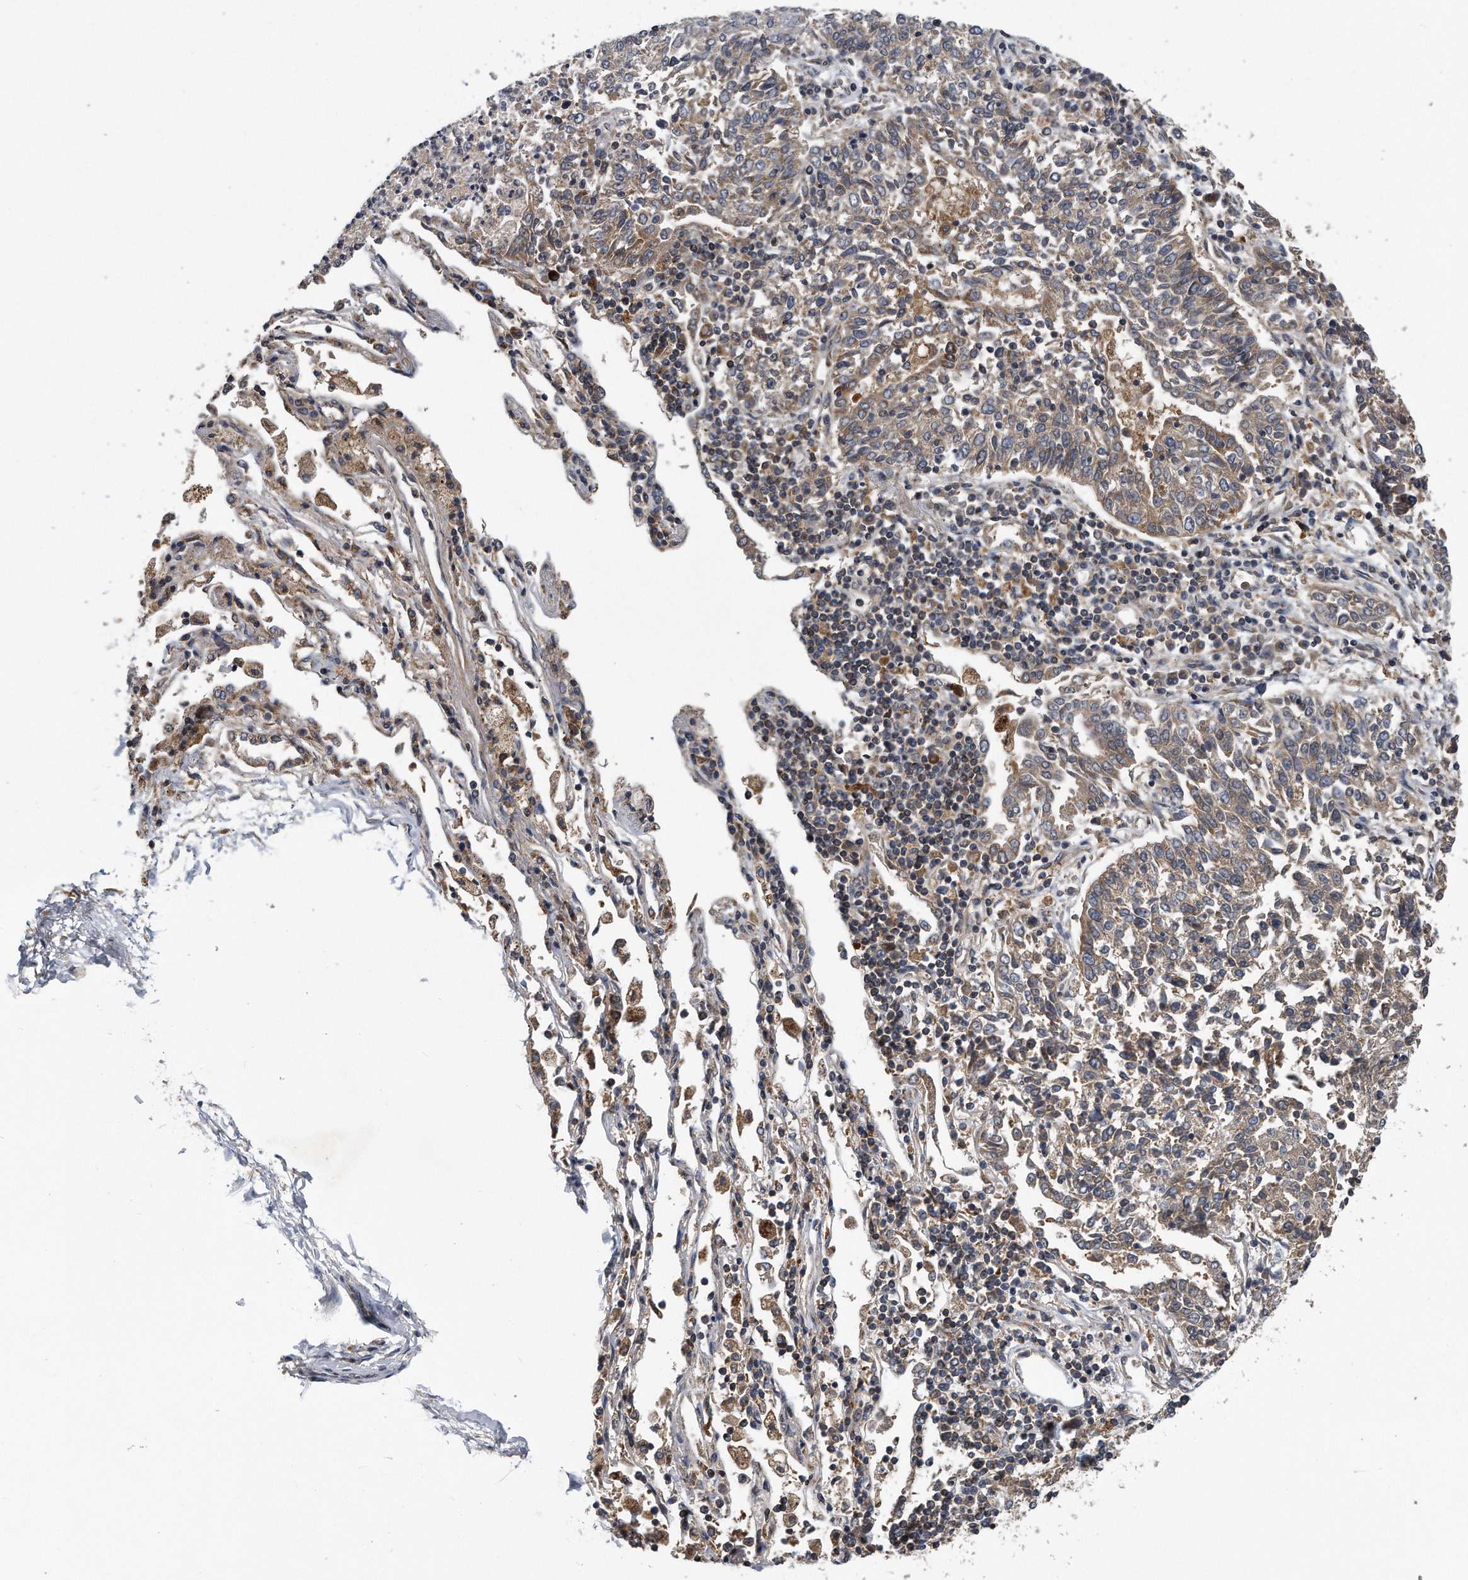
{"staining": {"intensity": "weak", "quantity": "<25%", "location": "cytoplasmic/membranous"}, "tissue": "lung cancer", "cell_type": "Tumor cells", "image_type": "cancer", "snomed": [{"axis": "morphology", "description": "Normal tissue, NOS"}, {"axis": "morphology", "description": "Squamous cell carcinoma, NOS"}, {"axis": "topography", "description": "Cartilage tissue"}, {"axis": "topography", "description": "Lung"}, {"axis": "topography", "description": "Peripheral nerve tissue"}], "caption": "The image displays no staining of tumor cells in squamous cell carcinoma (lung).", "gene": "ALPK2", "patient": {"sex": "female", "age": 49}}